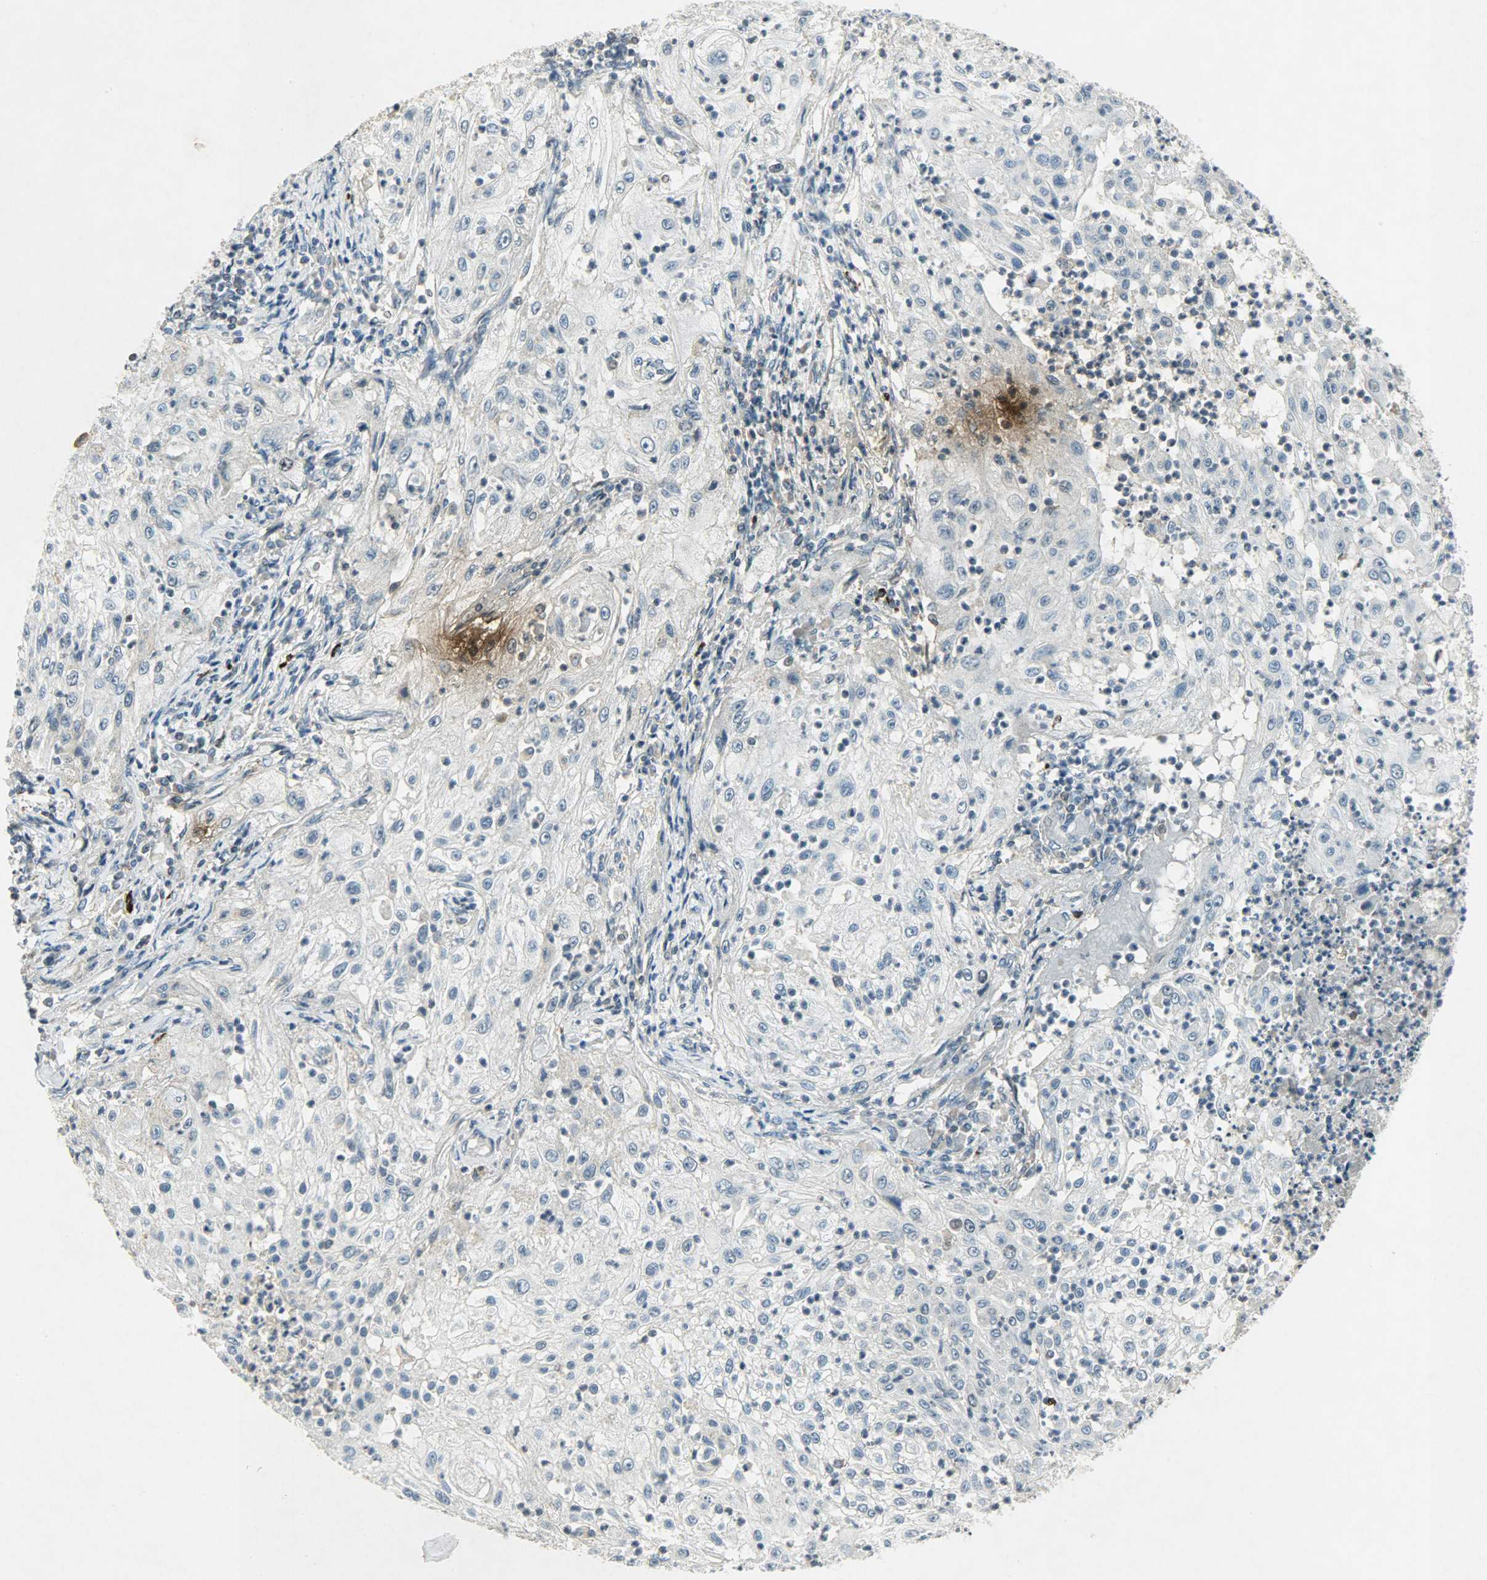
{"staining": {"intensity": "negative", "quantity": "none", "location": "none"}, "tissue": "lung cancer", "cell_type": "Tumor cells", "image_type": "cancer", "snomed": [{"axis": "morphology", "description": "Inflammation, NOS"}, {"axis": "morphology", "description": "Squamous cell carcinoma, NOS"}, {"axis": "topography", "description": "Lymph node"}, {"axis": "topography", "description": "Soft tissue"}, {"axis": "topography", "description": "Lung"}], "caption": "Tumor cells are negative for protein expression in human lung cancer. (IHC, brightfield microscopy, high magnification).", "gene": "AURKB", "patient": {"sex": "male", "age": 66}}